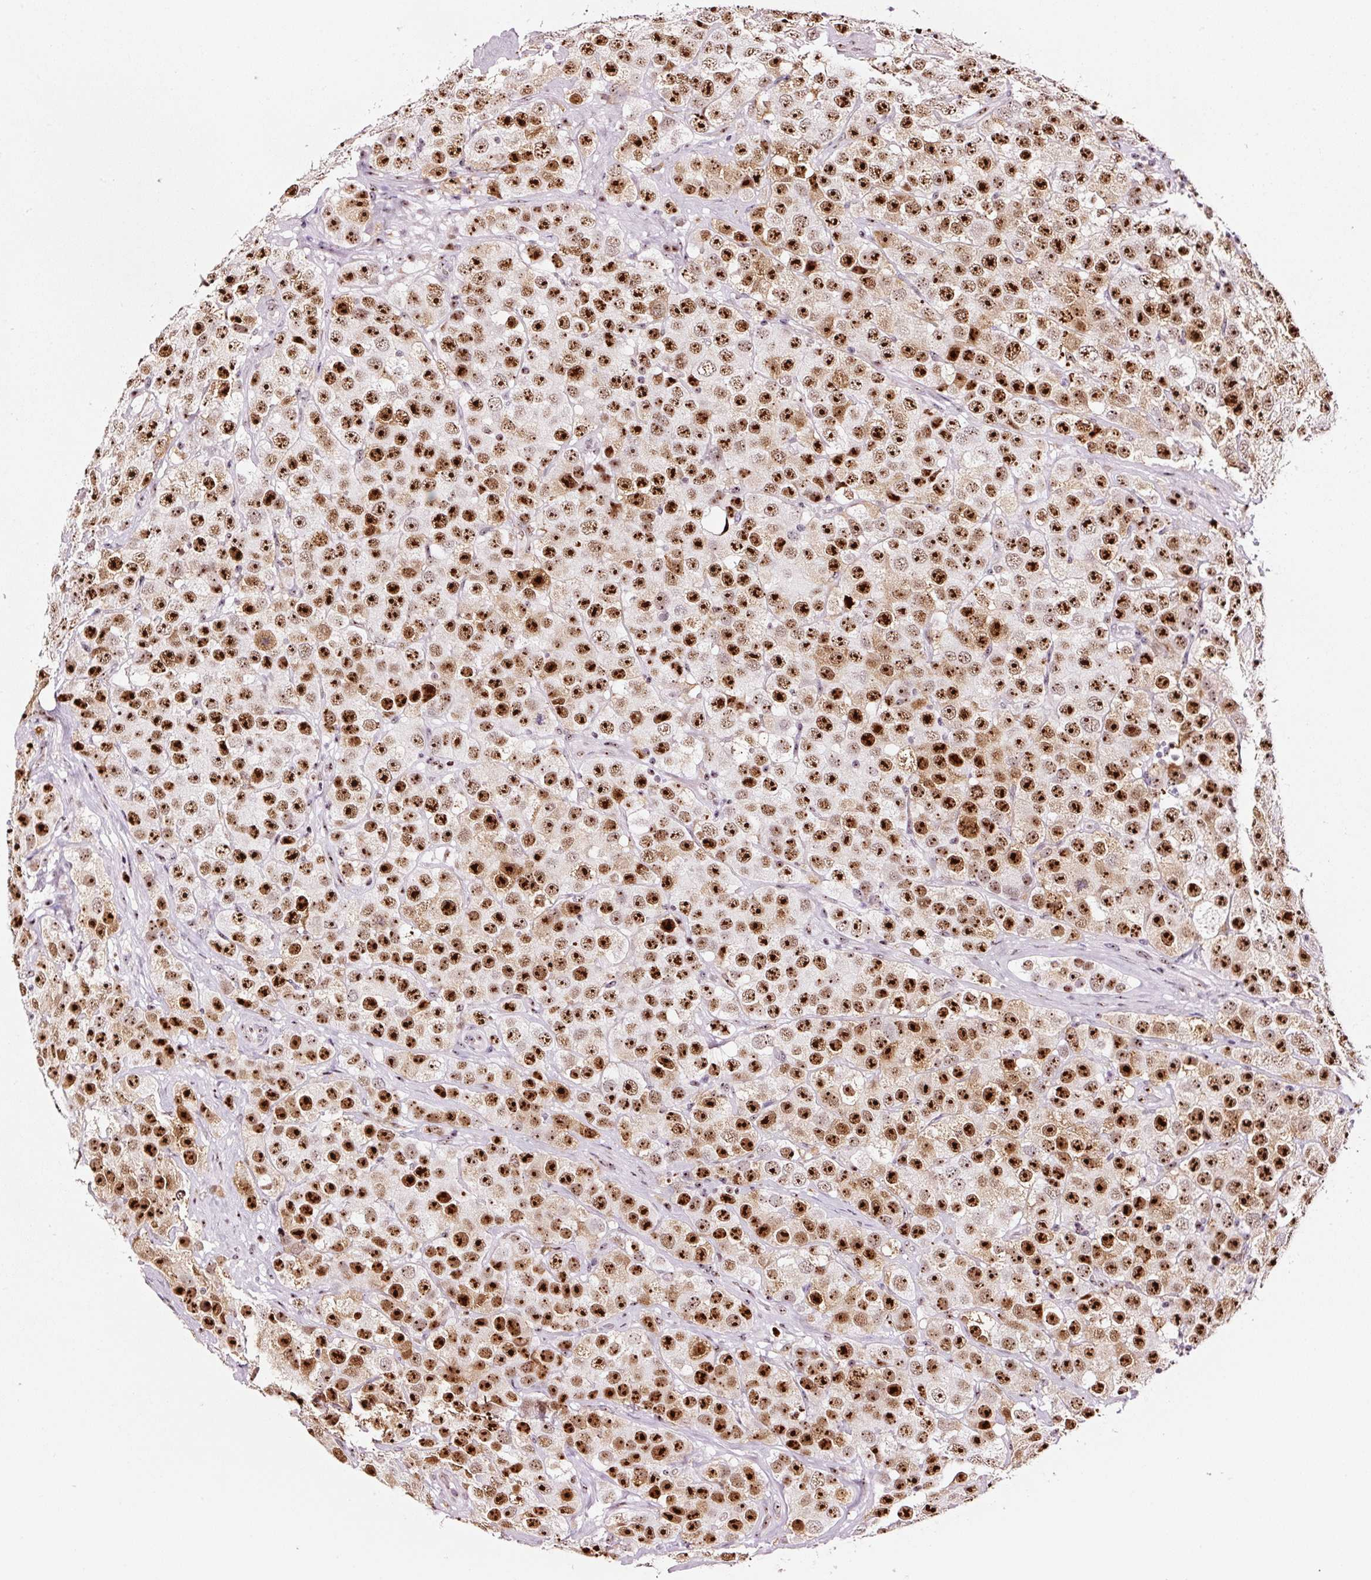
{"staining": {"intensity": "moderate", "quantity": ">75%", "location": "nuclear"}, "tissue": "testis cancer", "cell_type": "Tumor cells", "image_type": "cancer", "snomed": [{"axis": "morphology", "description": "Seminoma, NOS"}, {"axis": "topography", "description": "Testis"}], "caption": "DAB immunohistochemical staining of human testis cancer (seminoma) reveals moderate nuclear protein positivity in approximately >75% of tumor cells.", "gene": "GNL3", "patient": {"sex": "male", "age": 28}}